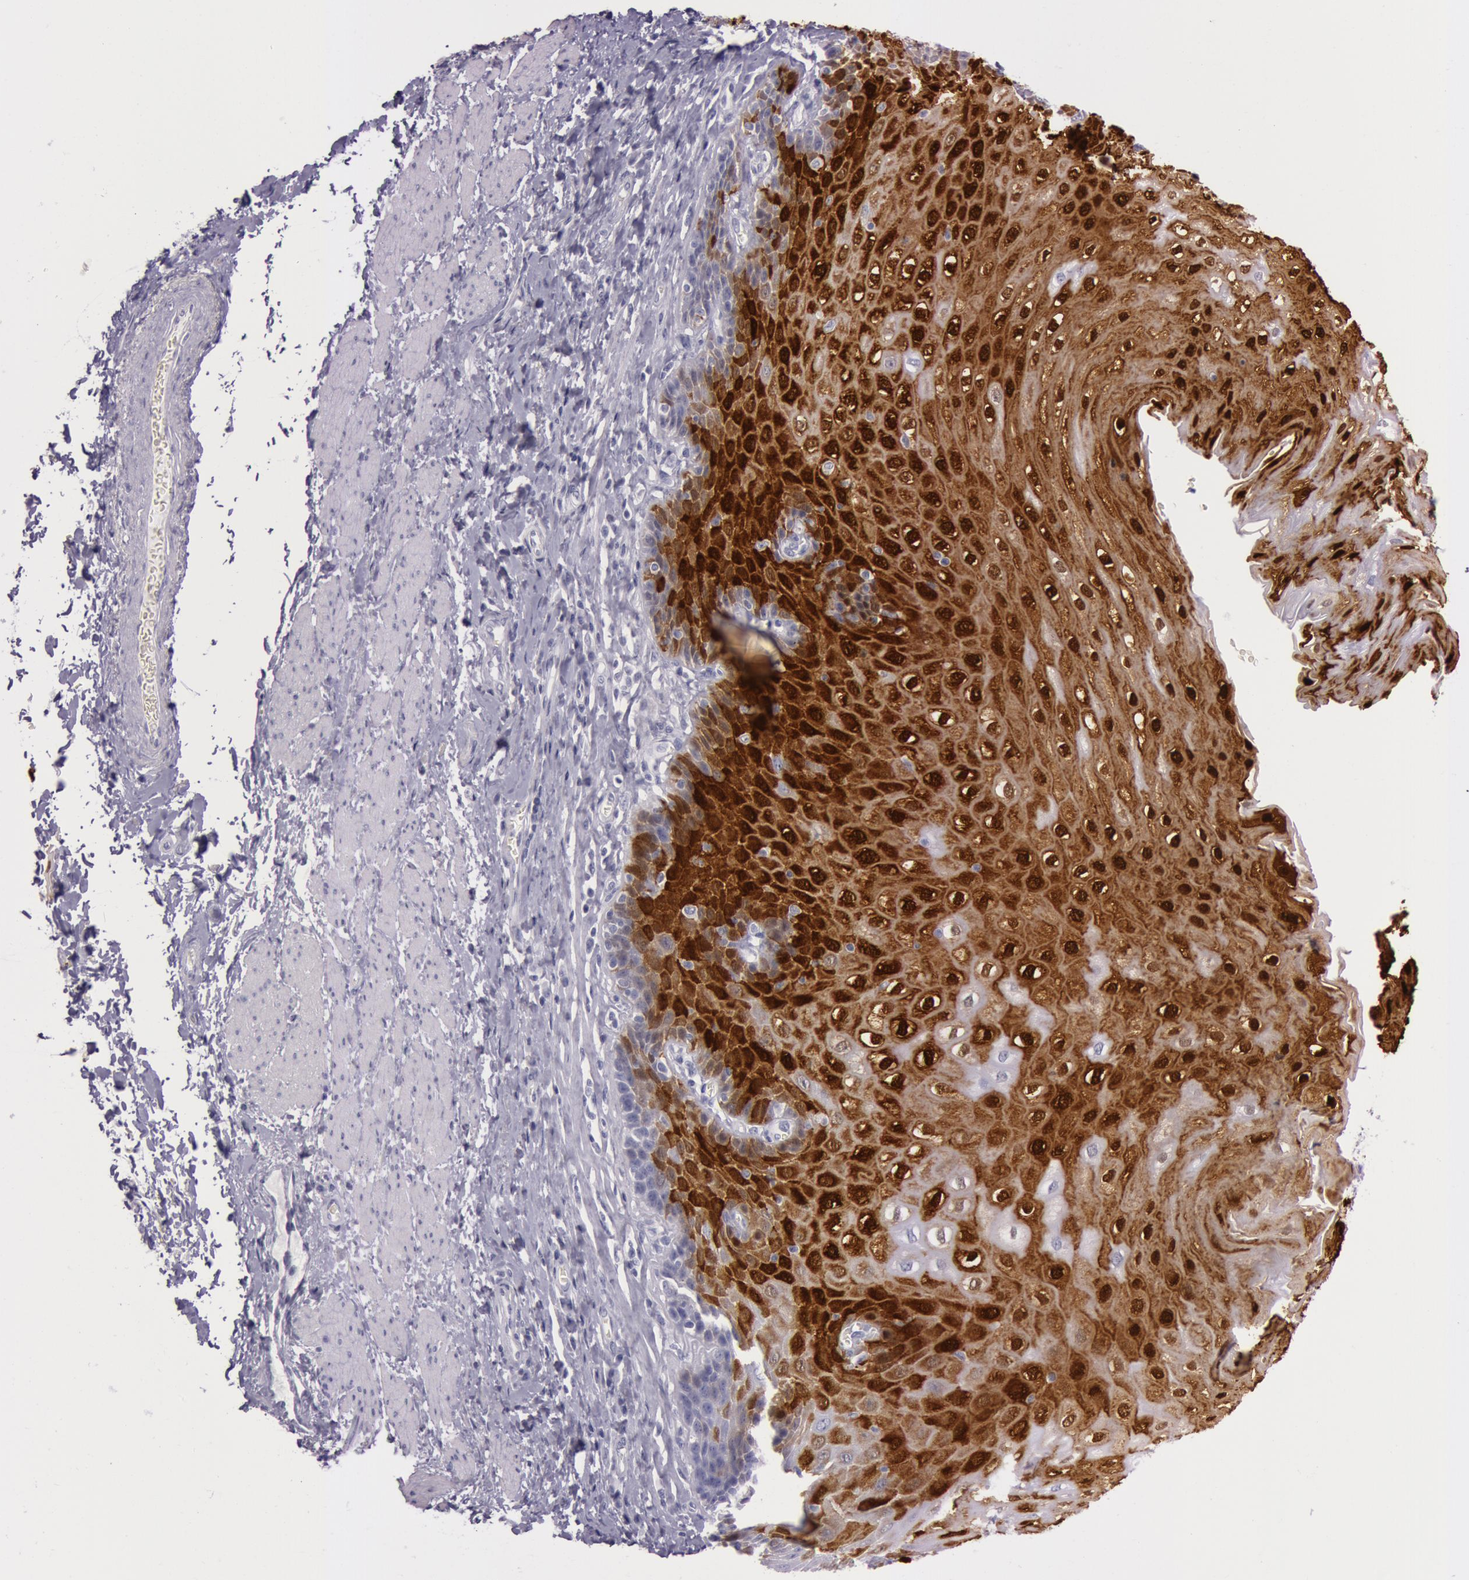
{"staining": {"intensity": "strong", "quantity": ">75%", "location": "cytoplasmic/membranous,nuclear"}, "tissue": "esophagus", "cell_type": "Squamous epithelial cells", "image_type": "normal", "snomed": [{"axis": "morphology", "description": "Normal tissue, NOS"}, {"axis": "topography", "description": "Esophagus"}], "caption": "This histopathology image shows IHC staining of normal human esophagus, with high strong cytoplasmic/membranous,nuclear expression in about >75% of squamous epithelial cells.", "gene": "S100A7", "patient": {"sex": "female", "age": 61}}